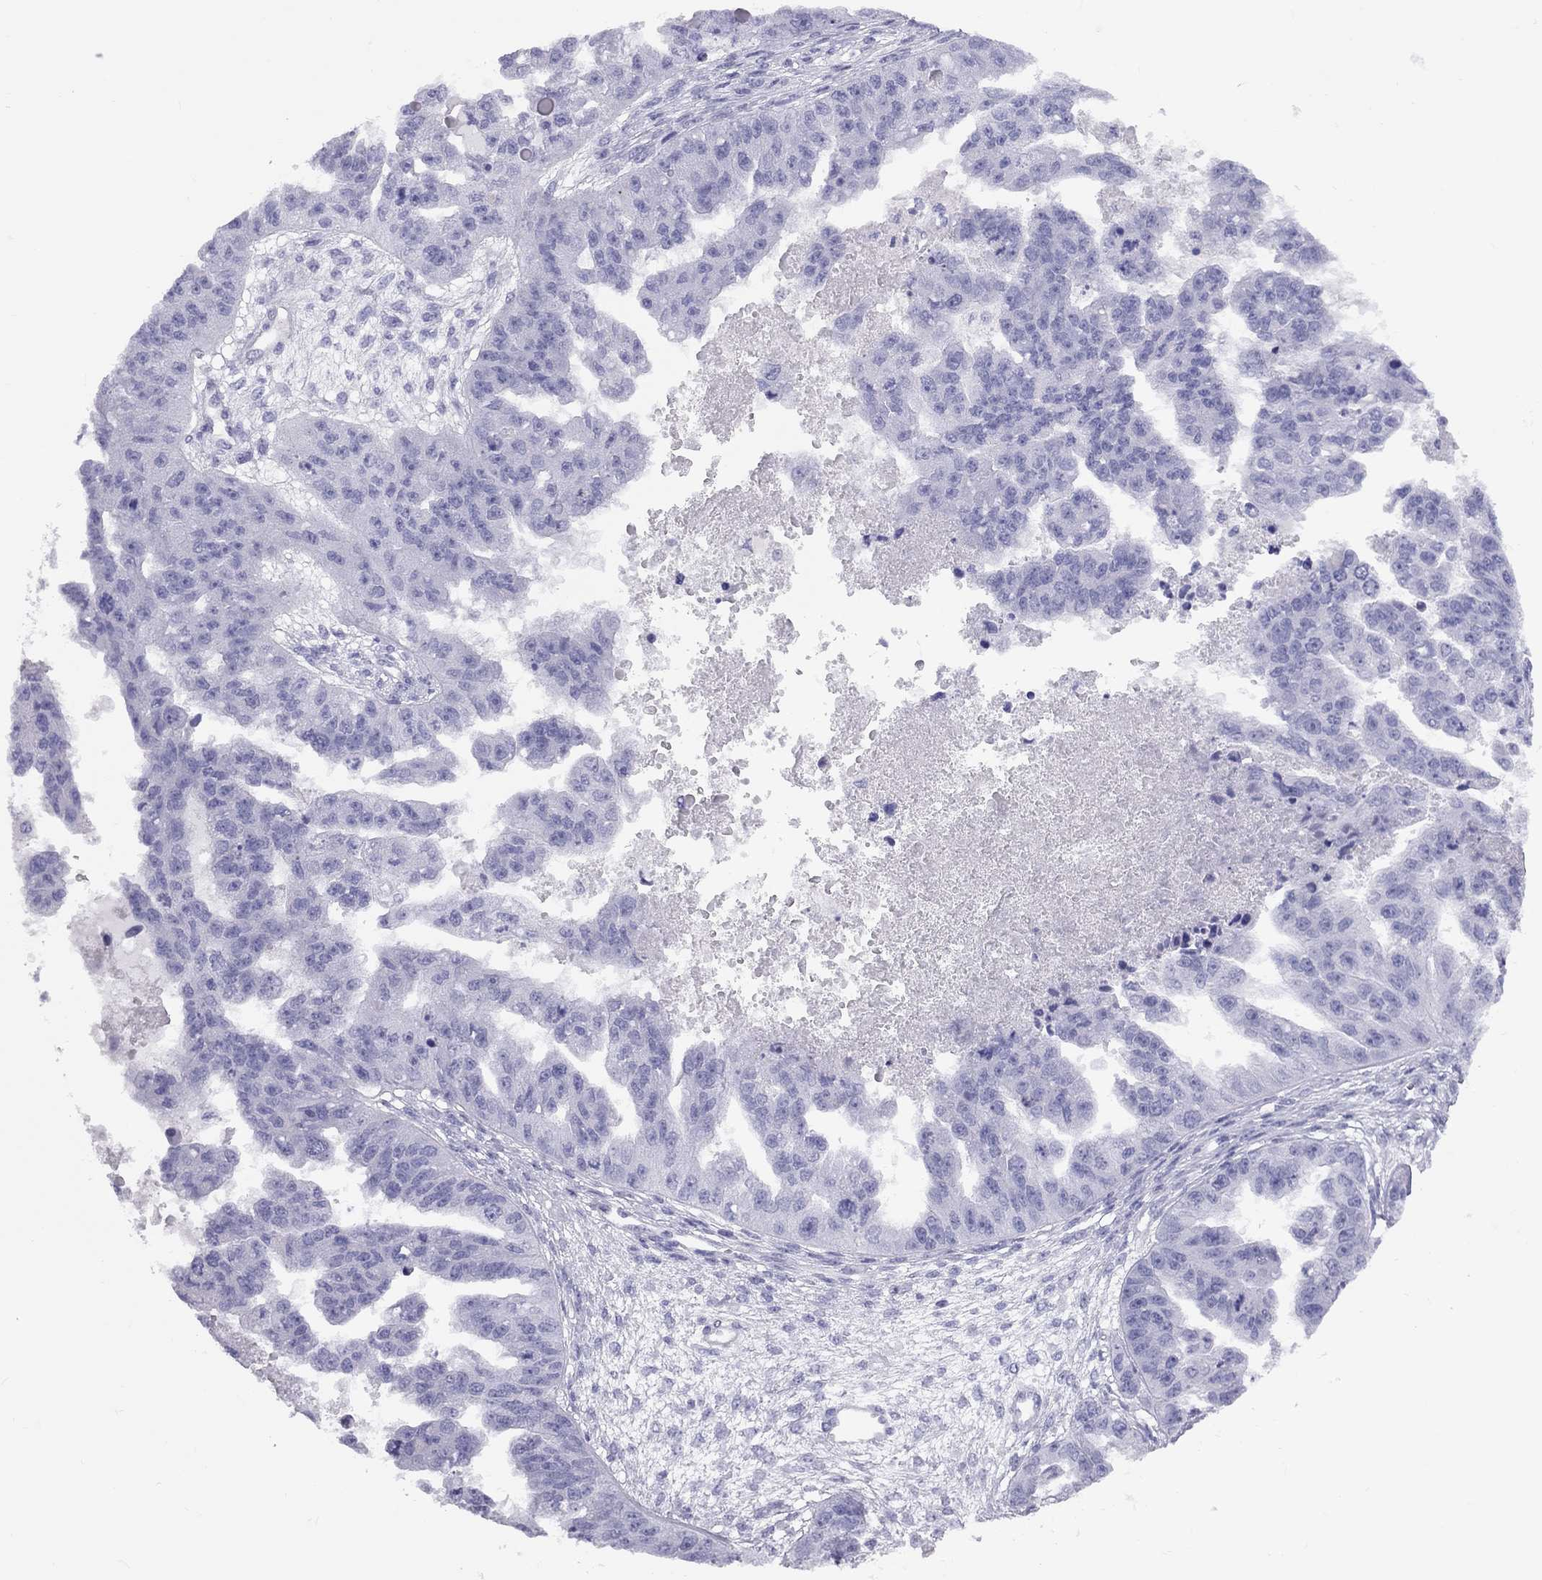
{"staining": {"intensity": "negative", "quantity": "none", "location": "none"}, "tissue": "ovarian cancer", "cell_type": "Tumor cells", "image_type": "cancer", "snomed": [{"axis": "morphology", "description": "Cystadenocarcinoma, serous, NOS"}, {"axis": "topography", "description": "Ovary"}], "caption": "This is an IHC micrograph of human serous cystadenocarcinoma (ovarian). There is no staining in tumor cells.", "gene": "FSCN3", "patient": {"sex": "female", "age": 58}}